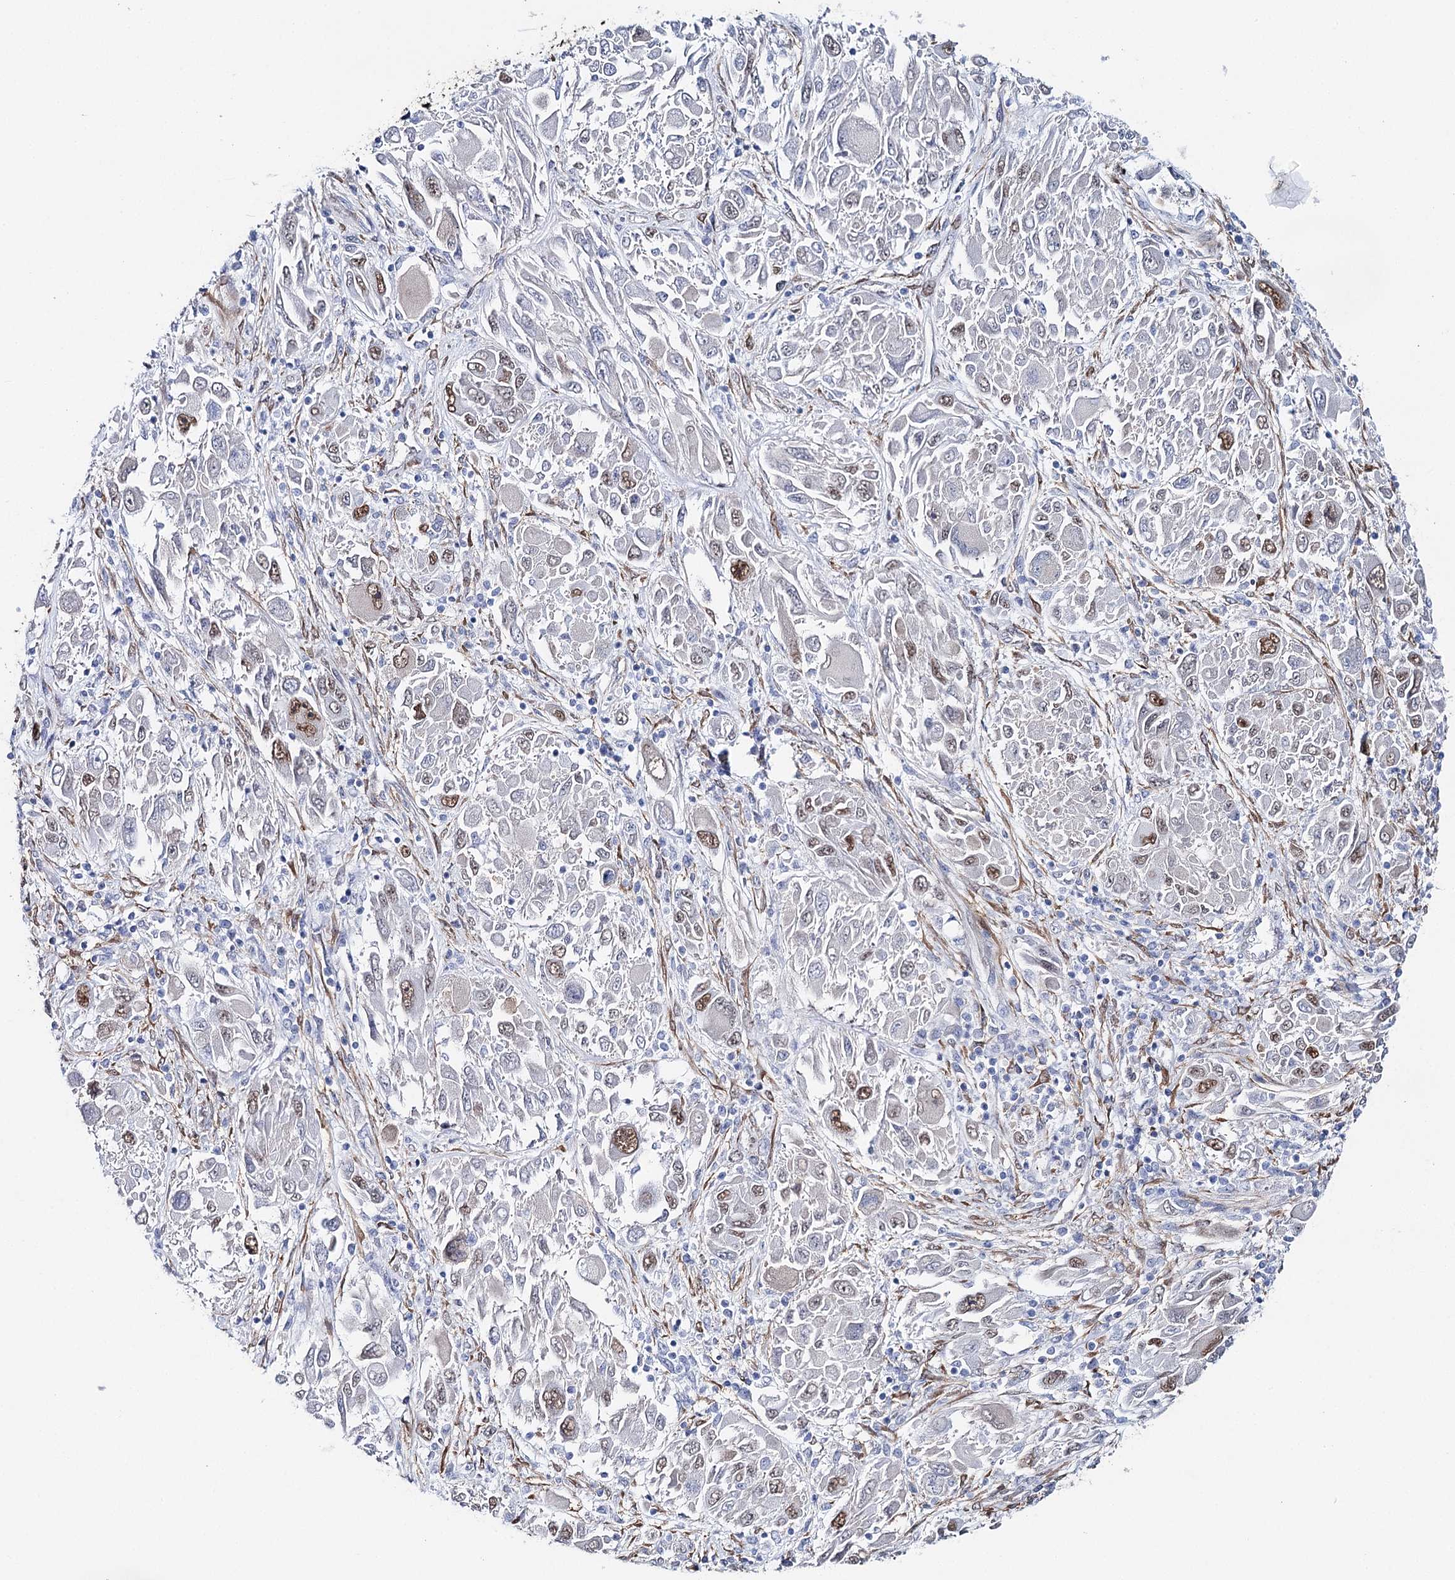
{"staining": {"intensity": "moderate", "quantity": "<25%", "location": "nuclear"}, "tissue": "melanoma", "cell_type": "Tumor cells", "image_type": "cancer", "snomed": [{"axis": "morphology", "description": "Malignant melanoma, NOS"}, {"axis": "topography", "description": "Skin"}], "caption": "Immunohistochemical staining of melanoma shows low levels of moderate nuclear protein staining in approximately <25% of tumor cells.", "gene": "UGDH", "patient": {"sex": "female", "age": 91}}